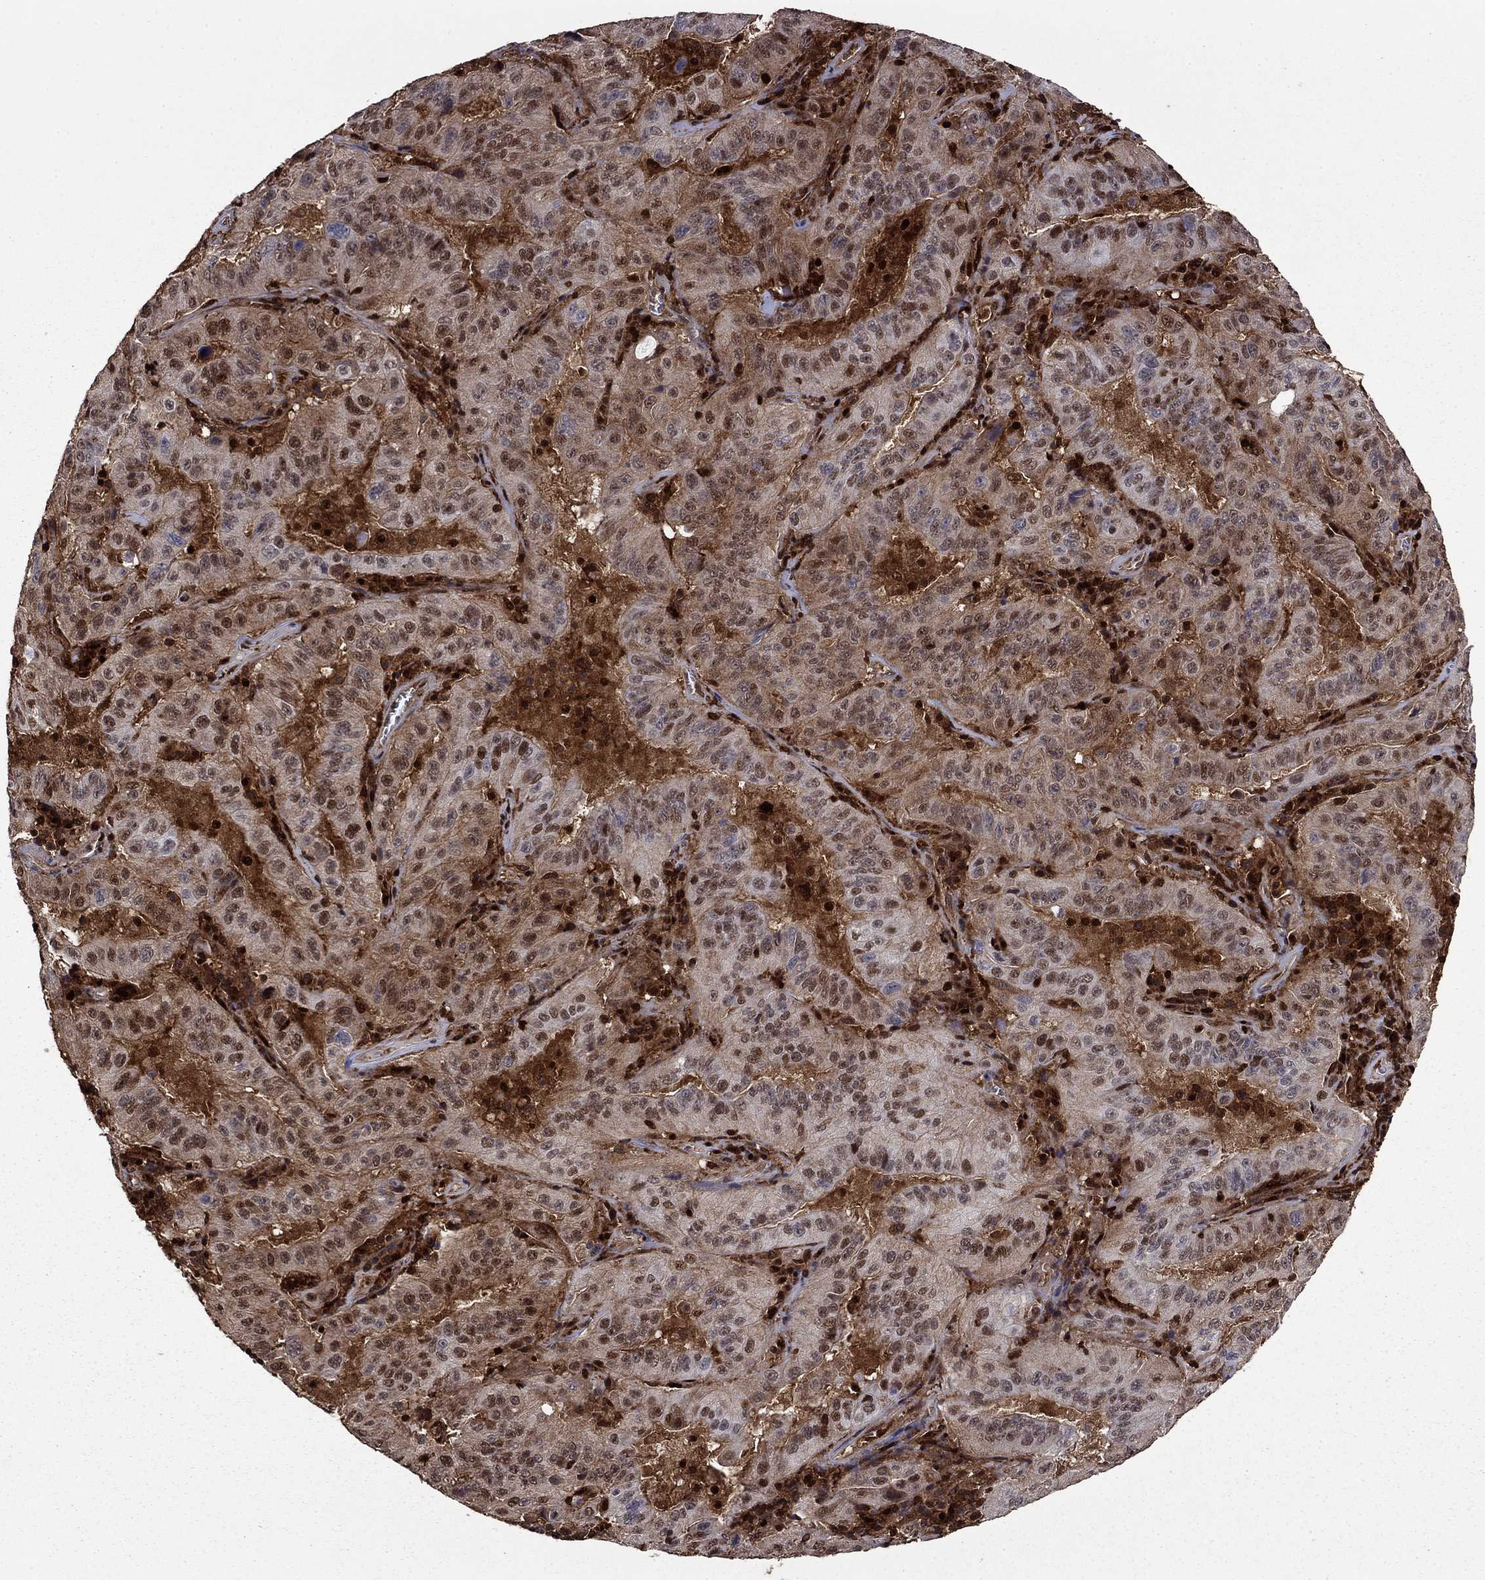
{"staining": {"intensity": "moderate", "quantity": "<25%", "location": "cytoplasmic/membranous,nuclear"}, "tissue": "pancreatic cancer", "cell_type": "Tumor cells", "image_type": "cancer", "snomed": [{"axis": "morphology", "description": "Adenocarcinoma, NOS"}, {"axis": "topography", "description": "Pancreas"}], "caption": "Moderate cytoplasmic/membranous and nuclear staining for a protein is present in approximately <25% of tumor cells of pancreatic cancer using IHC.", "gene": "APPBP2", "patient": {"sex": "male", "age": 63}}